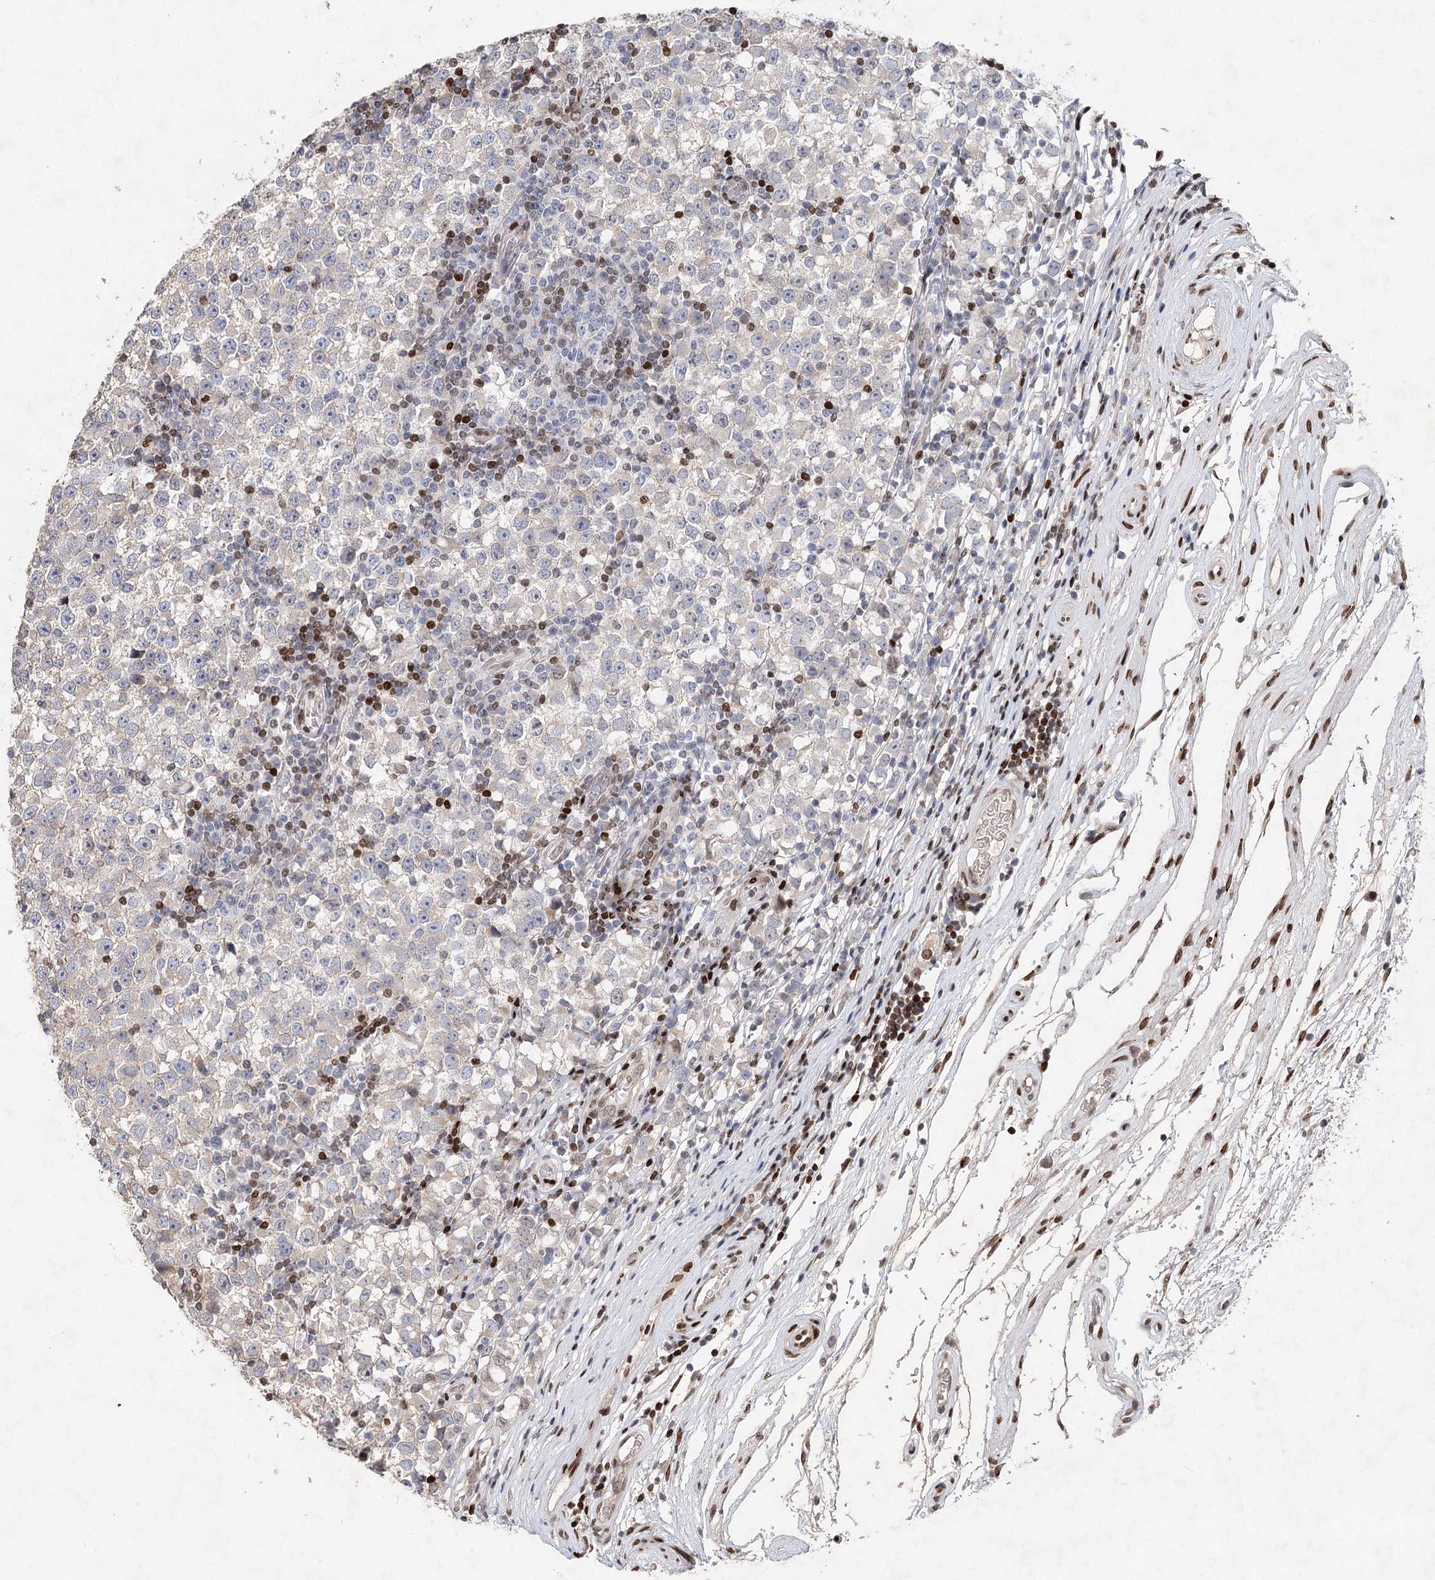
{"staining": {"intensity": "negative", "quantity": "none", "location": "none"}, "tissue": "testis cancer", "cell_type": "Tumor cells", "image_type": "cancer", "snomed": [{"axis": "morphology", "description": "Seminoma, NOS"}, {"axis": "topography", "description": "Testis"}], "caption": "The image displays no significant positivity in tumor cells of testis cancer (seminoma). The staining was performed using DAB to visualize the protein expression in brown, while the nuclei were stained in blue with hematoxylin (Magnification: 20x).", "gene": "FRMD4A", "patient": {"sex": "male", "age": 65}}